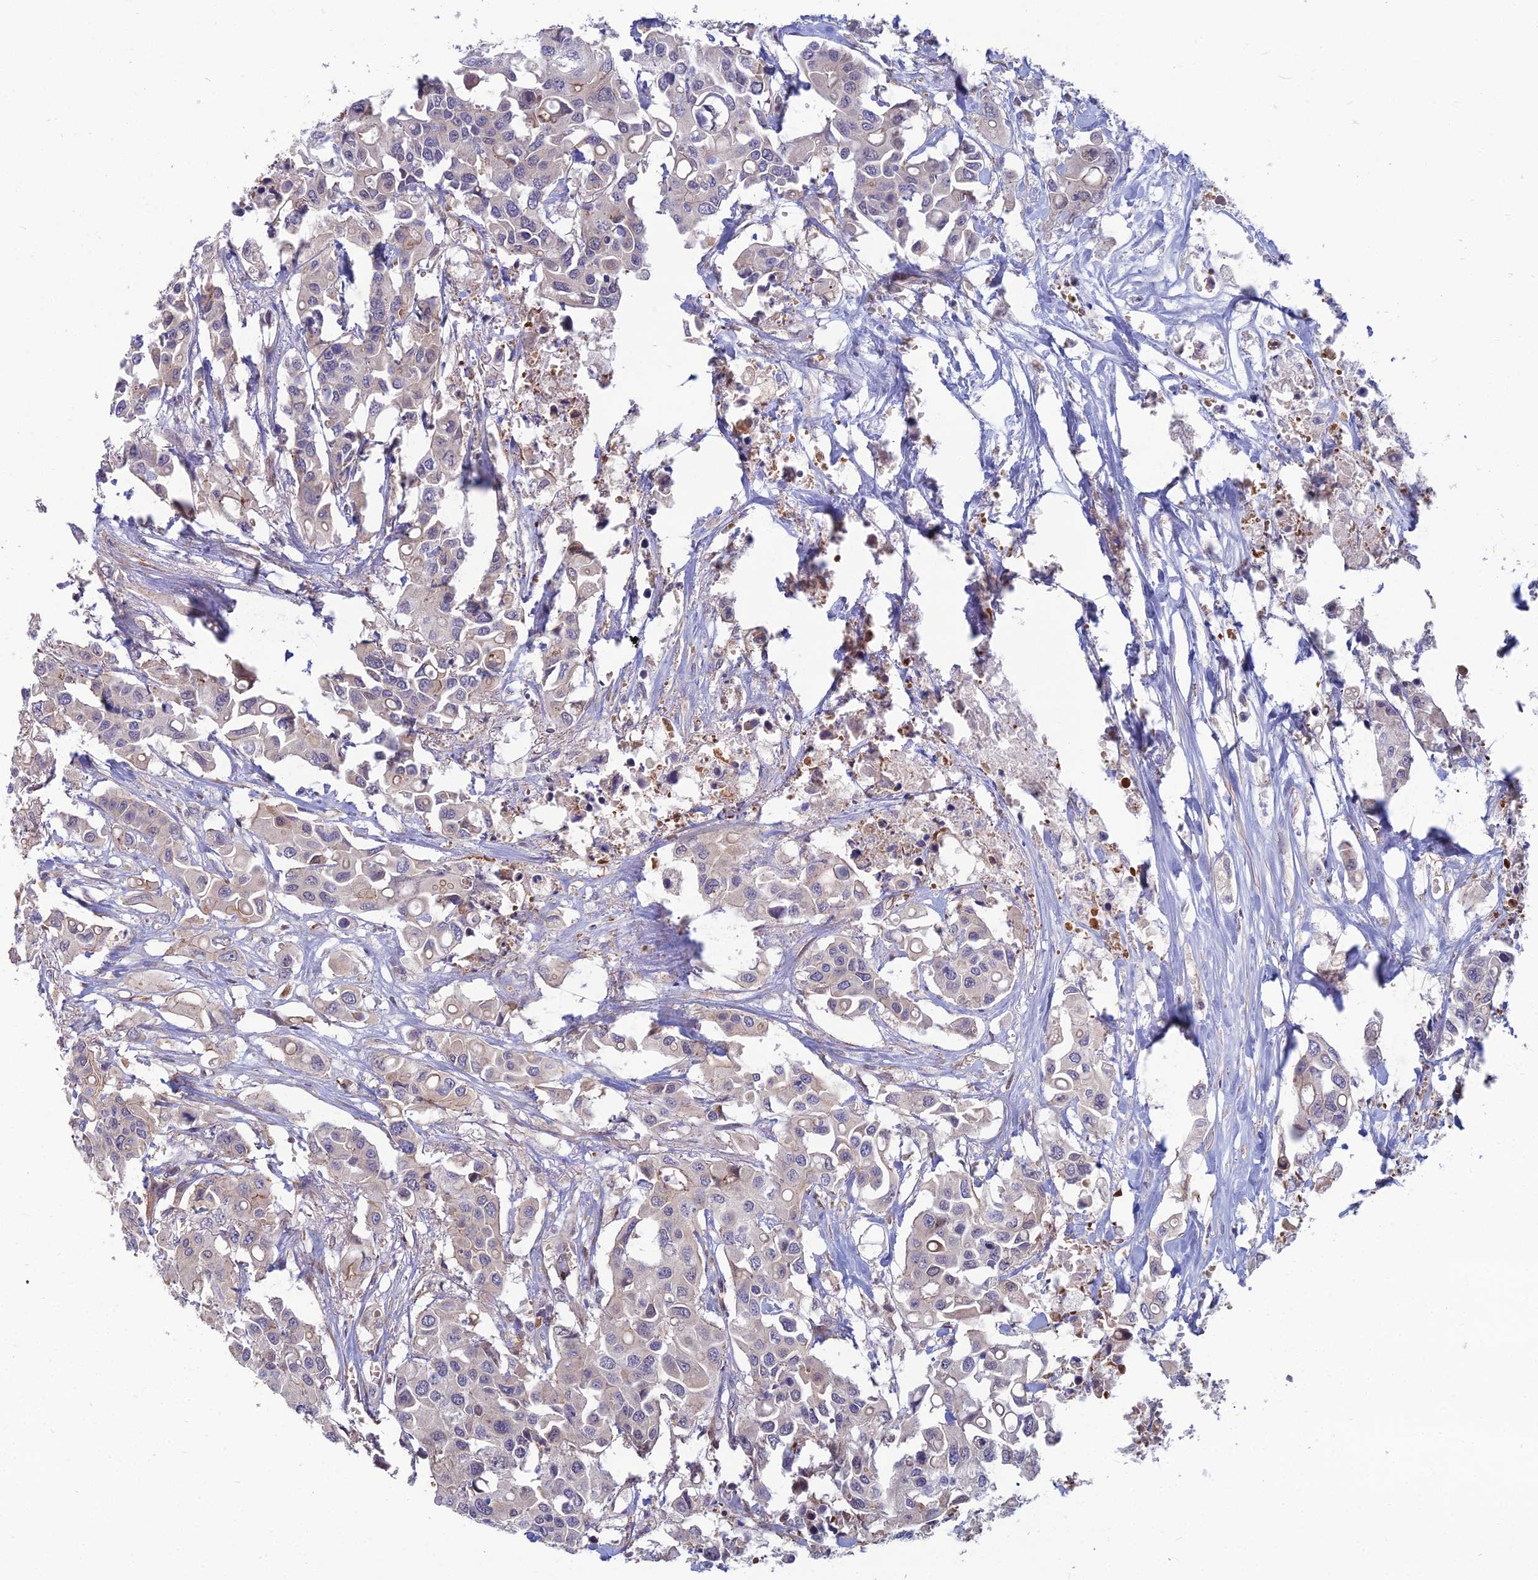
{"staining": {"intensity": "negative", "quantity": "none", "location": "none"}, "tissue": "colorectal cancer", "cell_type": "Tumor cells", "image_type": "cancer", "snomed": [{"axis": "morphology", "description": "Adenocarcinoma, NOS"}, {"axis": "topography", "description": "Colon"}], "caption": "There is no significant expression in tumor cells of colorectal cancer (adenocarcinoma).", "gene": "OPA3", "patient": {"sex": "male", "age": 77}}